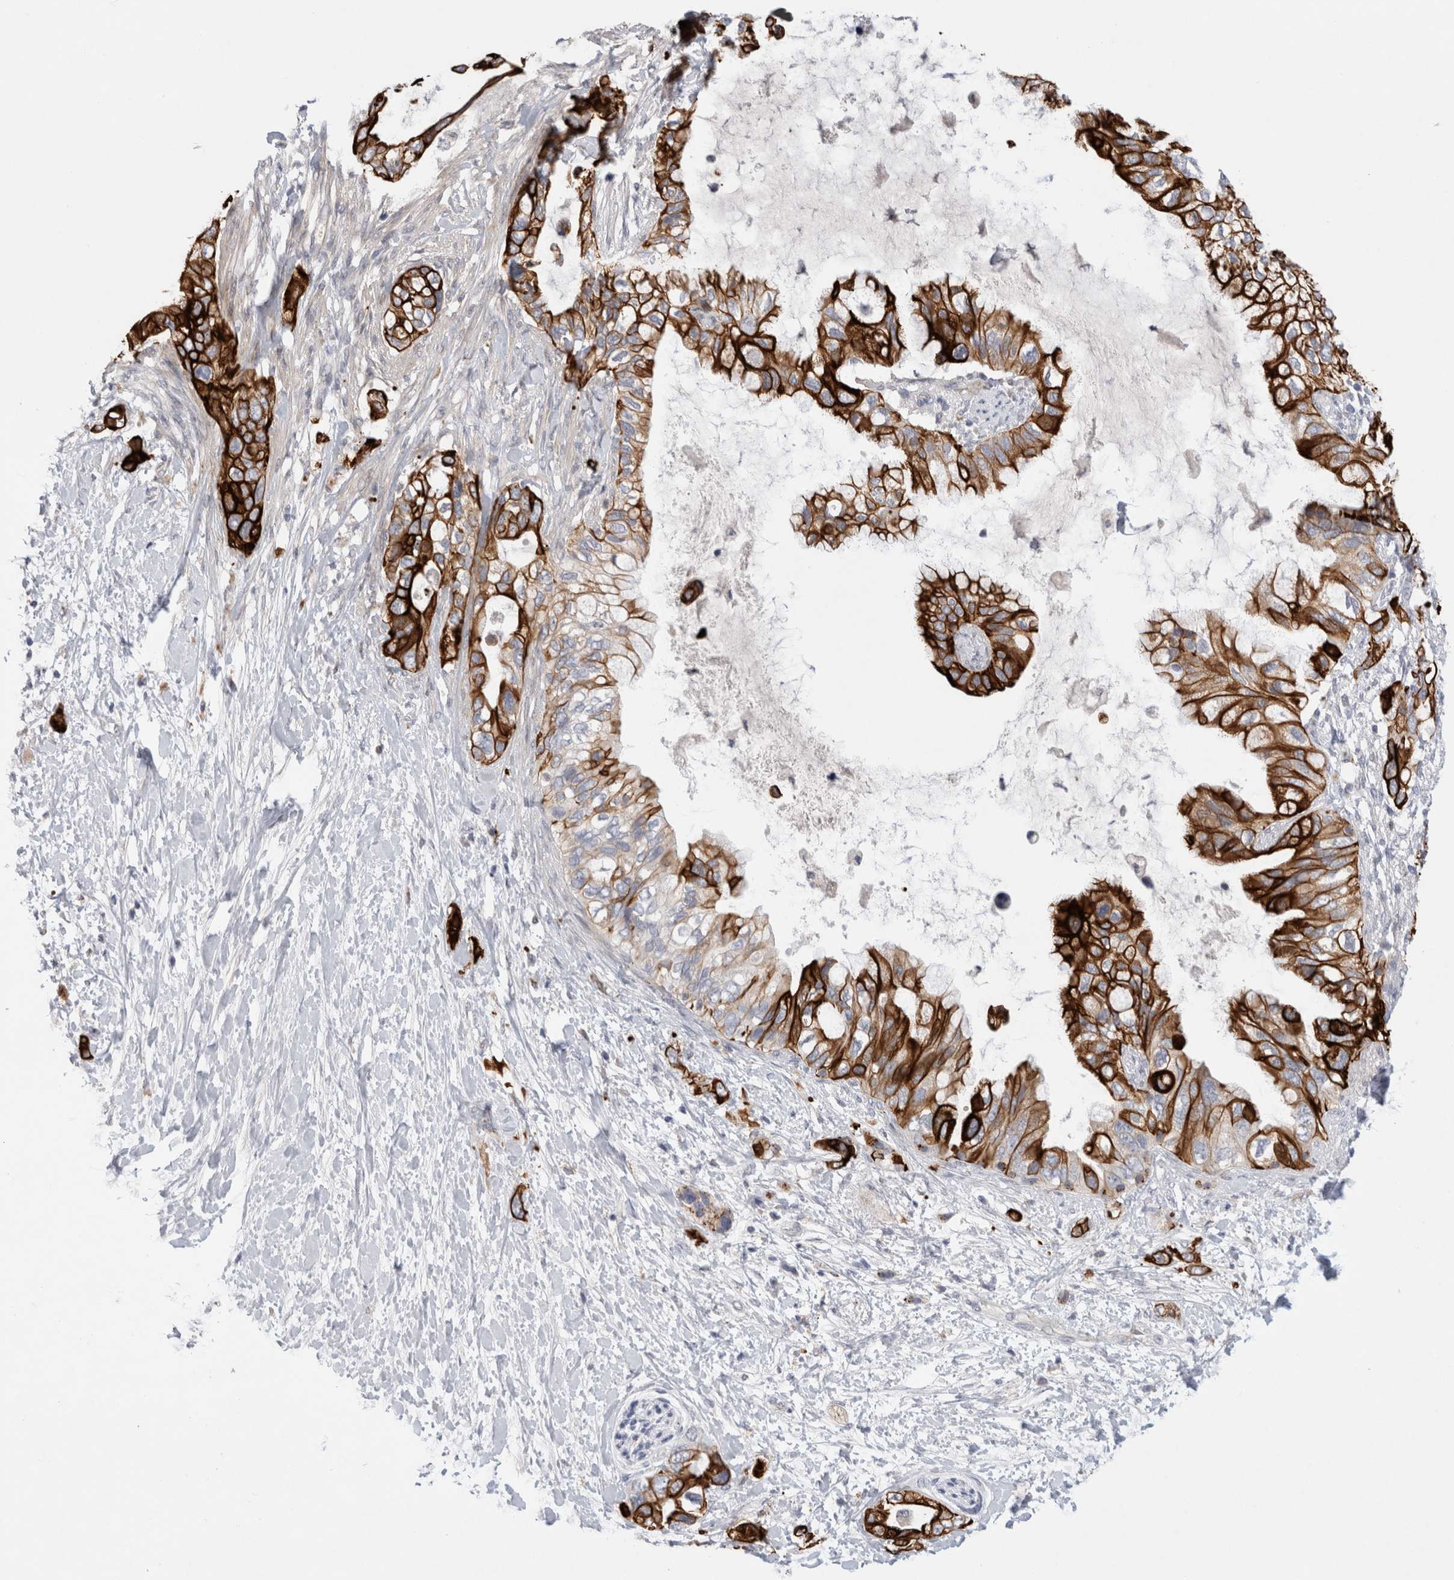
{"staining": {"intensity": "strong", "quantity": ">75%", "location": "cytoplasmic/membranous"}, "tissue": "pancreatic cancer", "cell_type": "Tumor cells", "image_type": "cancer", "snomed": [{"axis": "morphology", "description": "Adenocarcinoma, NOS"}, {"axis": "topography", "description": "Pancreas"}], "caption": "Immunohistochemistry (IHC) staining of adenocarcinoma (pancreatic), which demonstrates high levels of strong cytoplasmic/membranous positivity in about >75% of tumor cells indicating strong cytoplasmic/membranous protein staining. The staining was performed using DAB (3,3'-diaminobenzidine) (brown) for protein detection and nuclei were counterstained in hematoxylin (blue).", "gene": "GAA", "patient": {"sex": "female", "age": 56}}